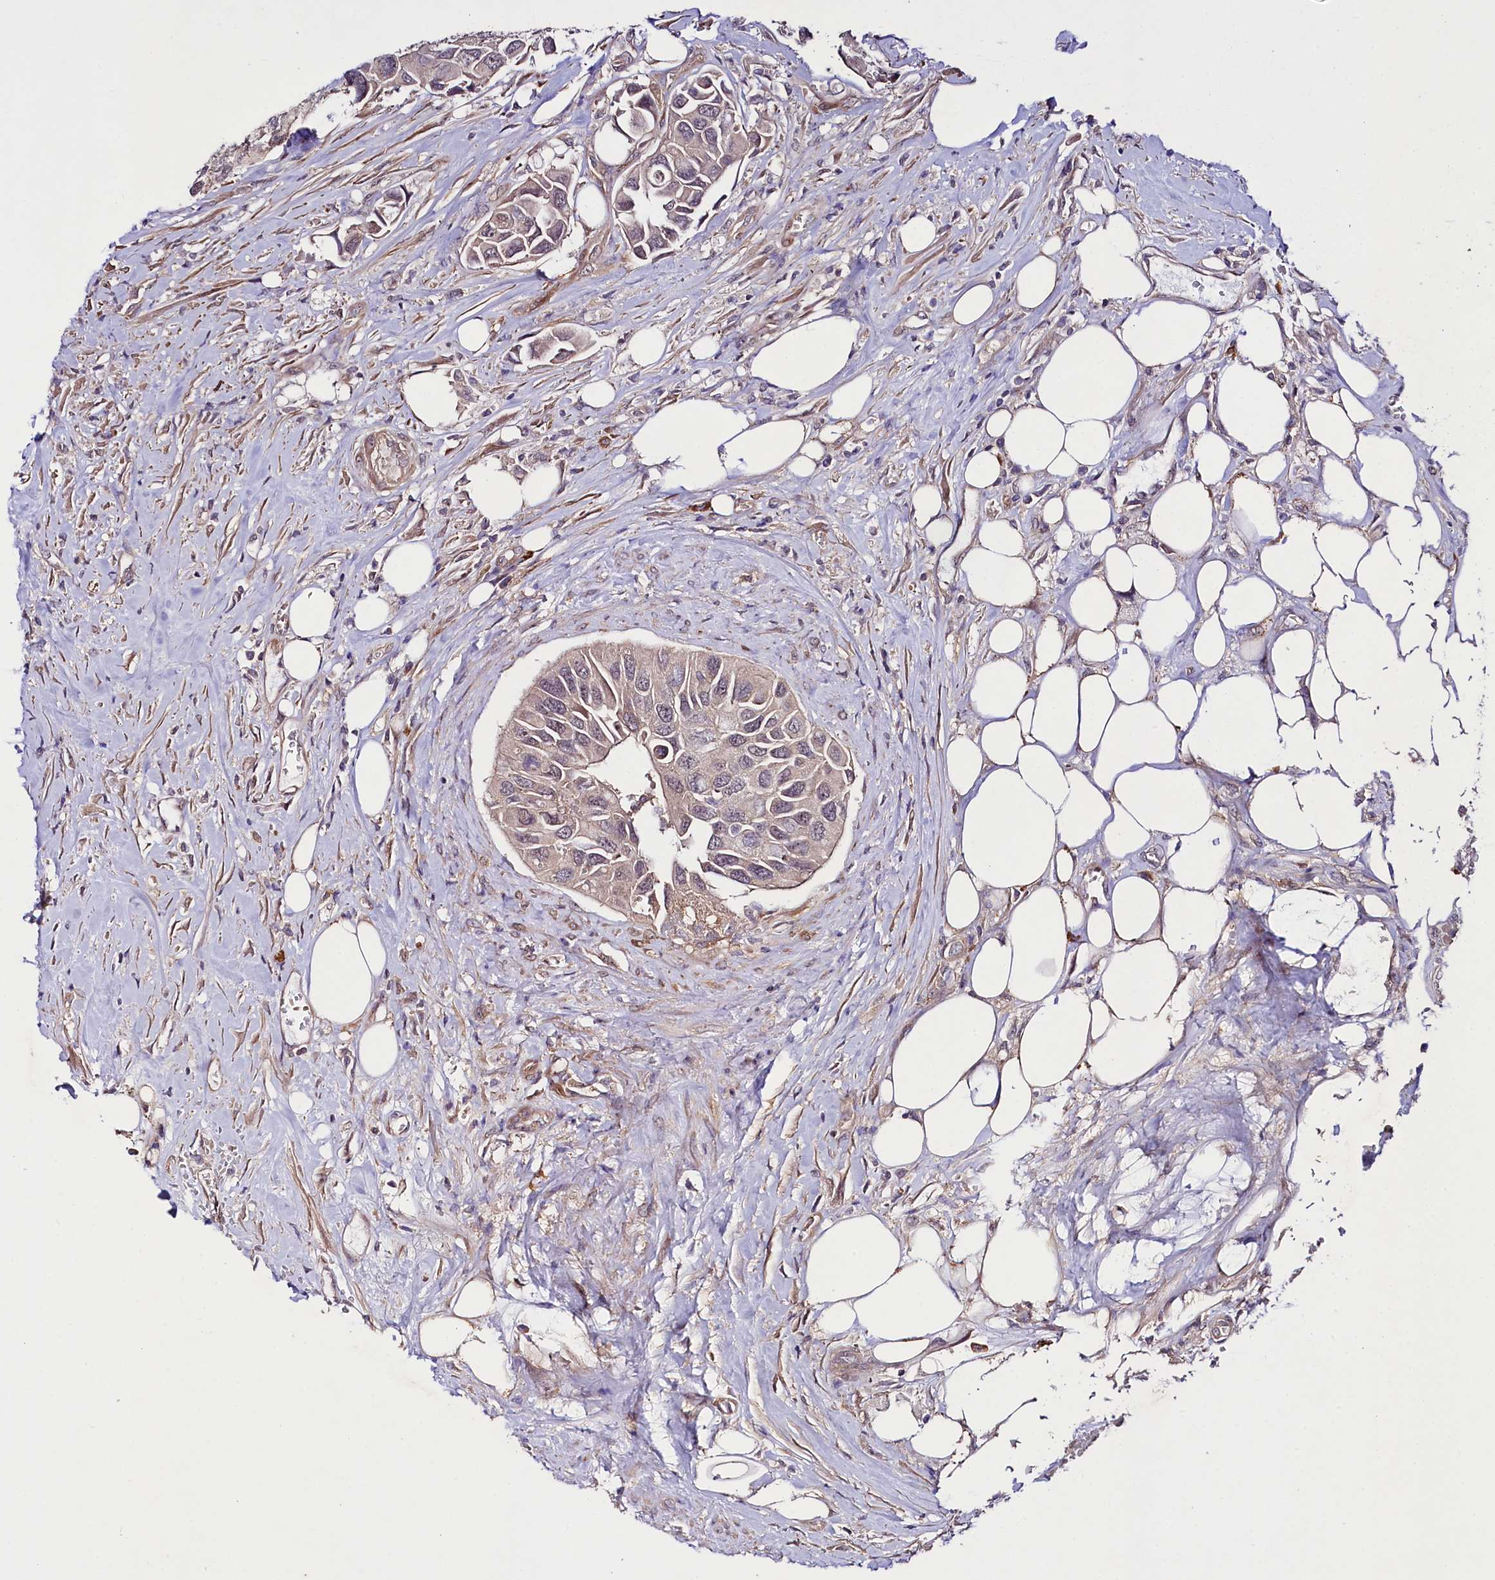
{"staining": {"intensity": "weak", "quantity": "<25%", "location": "cytoplasmic/membranous,nuclear"}, "tissue": "urothelial cancer", "cell_type": "Tumor cells", "image_type": "cancer", "snomed": [{"axis": "morphology", "description": "Urothelial carcinoma, High grade"}, {"axis": "topography", "description": "Urinary bladder"}], "caption": "Immunohistochemical staining of human urothelial carcinoma (high-grade) exhibits no significant positivity in tumor cells. Brightfield microscopy of immunohistochemistry (IHC) stained with DAB (3,3'-diaminobenzidine) (brown) and hematoxylin (blue), captured at high magnification.", "gene": "PHLDB1", "patient": {"sex": "male", "age": 74}}